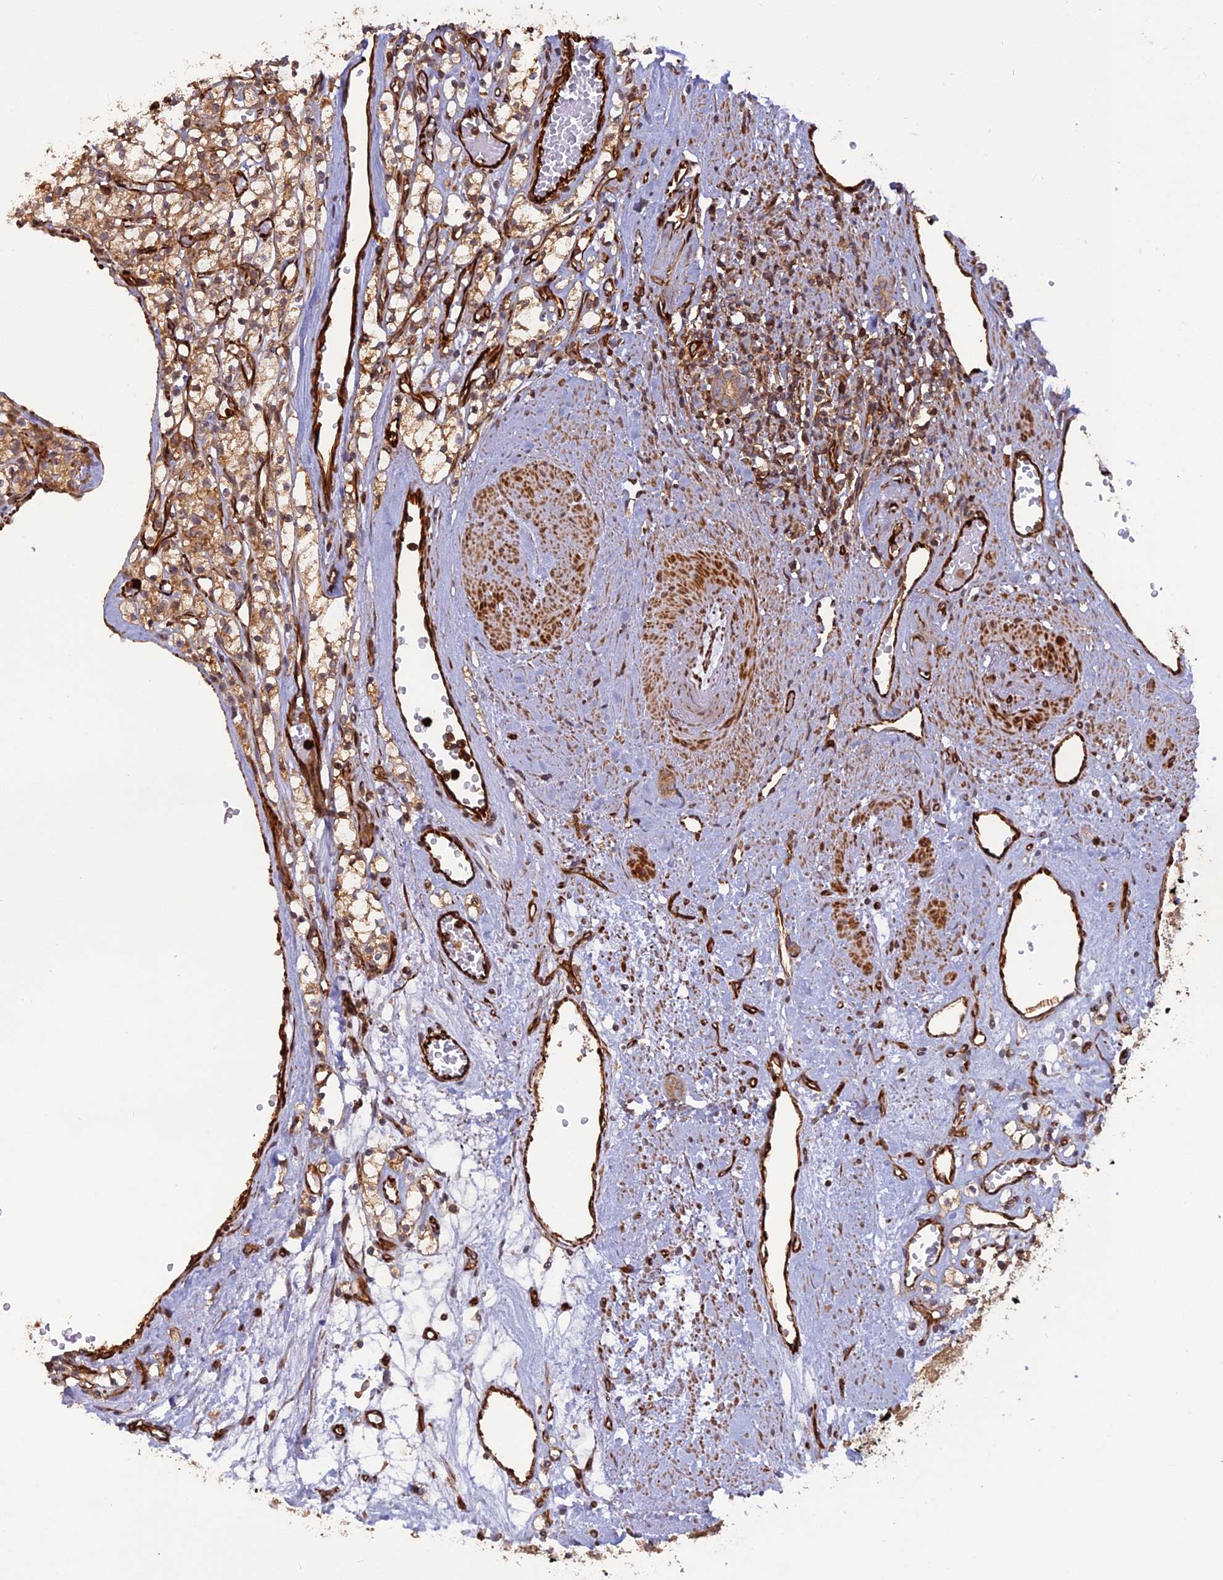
{"staining": {"intensity": "moderate", "quantity": ">75%", "location": "cytoplasmic/membranous"}, "tissue": "renal cancer", "cell_type": "Tumor cells", "image_type": "cancer", "snomed": [{"axis": "morphology", "description": "Adenocarcinoma, NOS"}, {"axis": "topography", "description": "Kidney"}], "caption": "Immunohistochemical staining of human adenocarcinoma (renal) shows moderate cytoplasmic/membranous protein expression in approximately >75% of tumor cells. The staining was performed using DAB (3,3'-diaminobenzidine), with brown indicating positive protein expression. Nuclei are stained blue with hematoxylin.", "gene": "PHLDB3", "patient": {"sex": "female", "age": 59}}